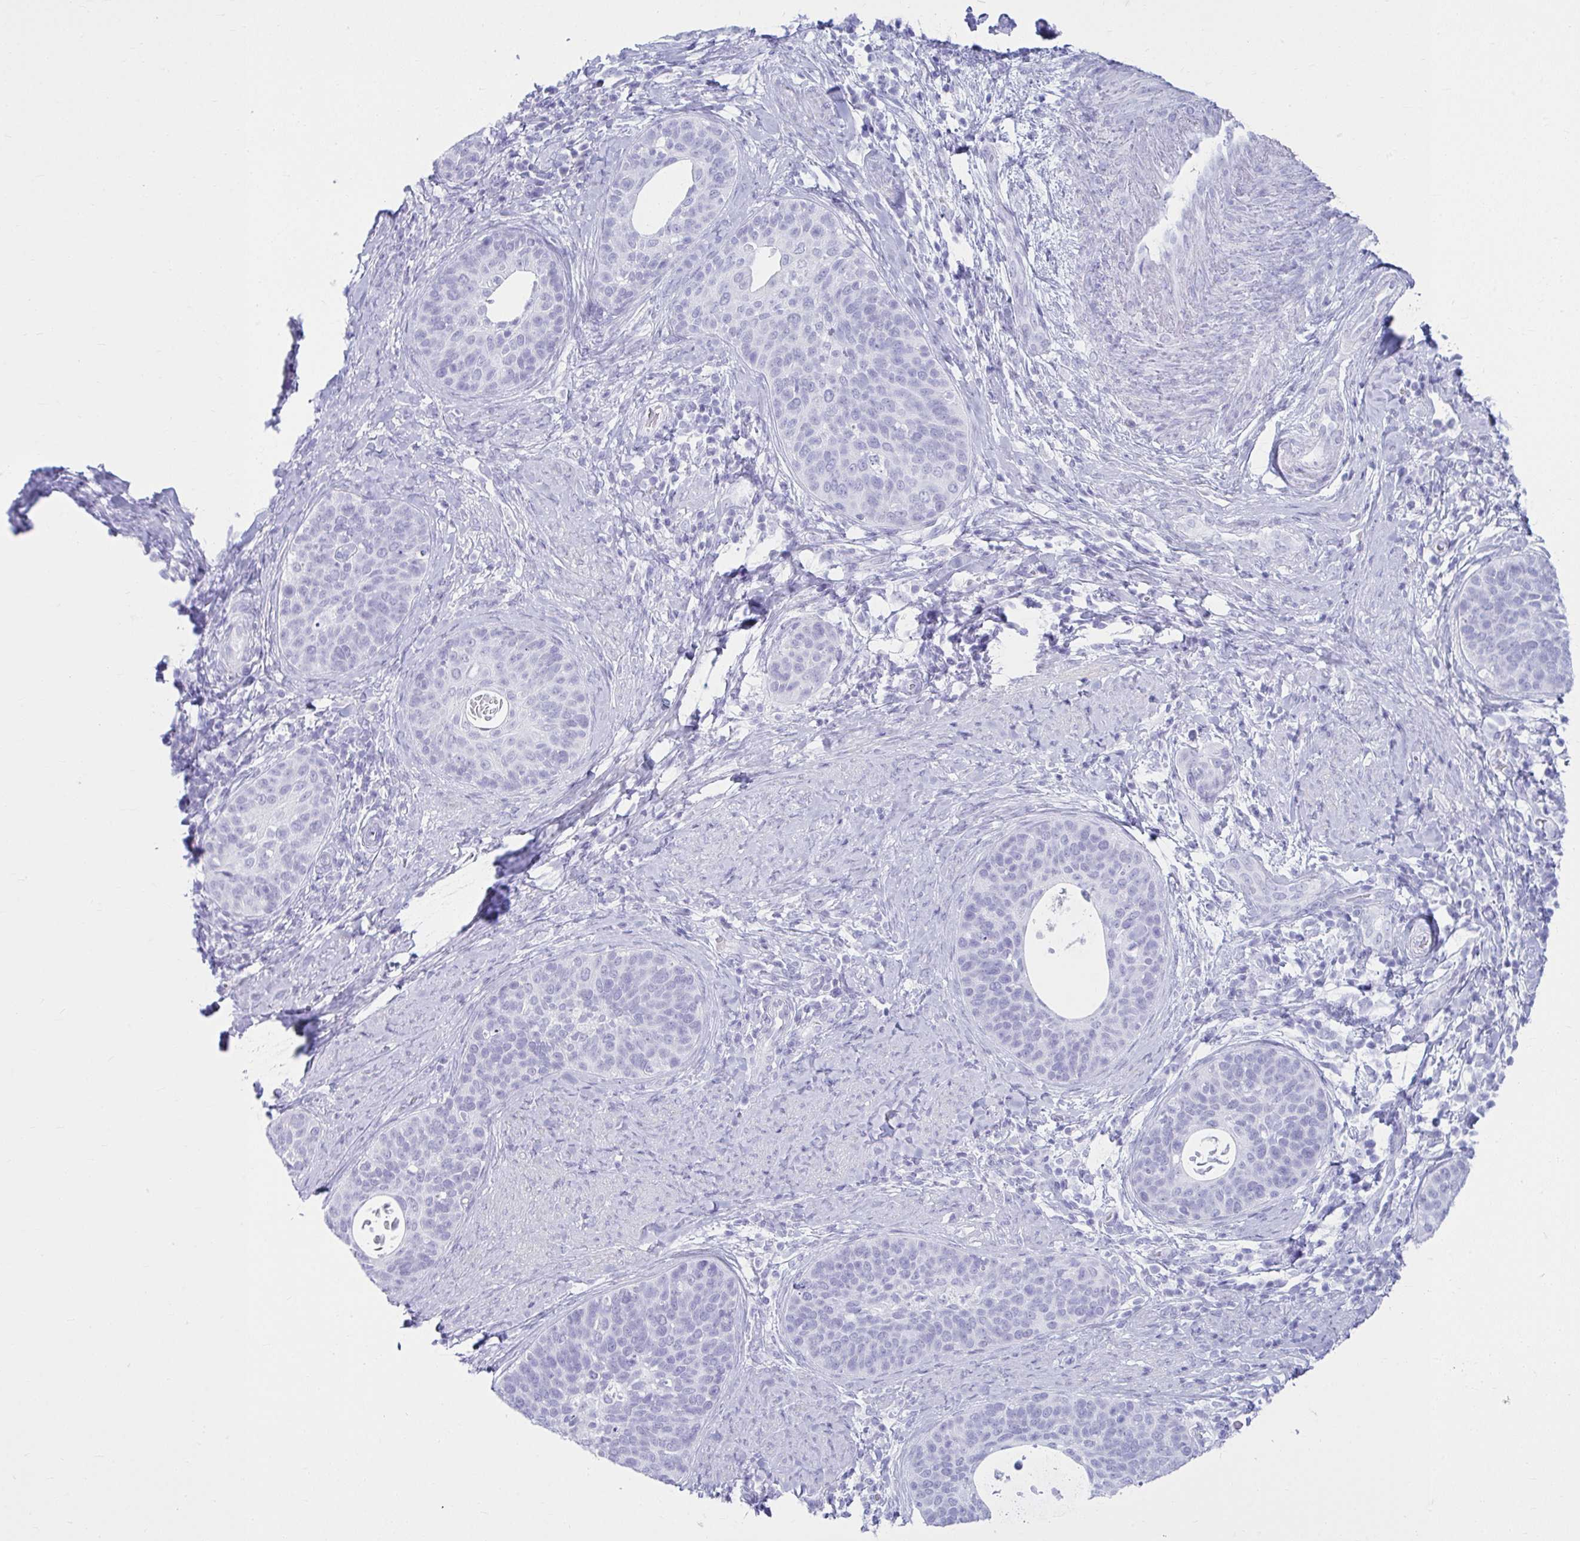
{"staining": {"intensity": "negative", "quantity": "none", "location": "none"}, "tissue": "cervical cancer", "cell_type": "Tumor cells", "image_type": "cancer", "snomed": [{"axis": "morphology", "description": "Squamous cell carcinoma, NOS"}, {"axis": "topography", "description": "Cervix"}], "caption": "This is an IHC histopathology image of human cervical squamous cell carcinoma. There is no staining in tumor cells.", "gene": "ATP4B", "patient": {"sex": "female", "age": 69}}